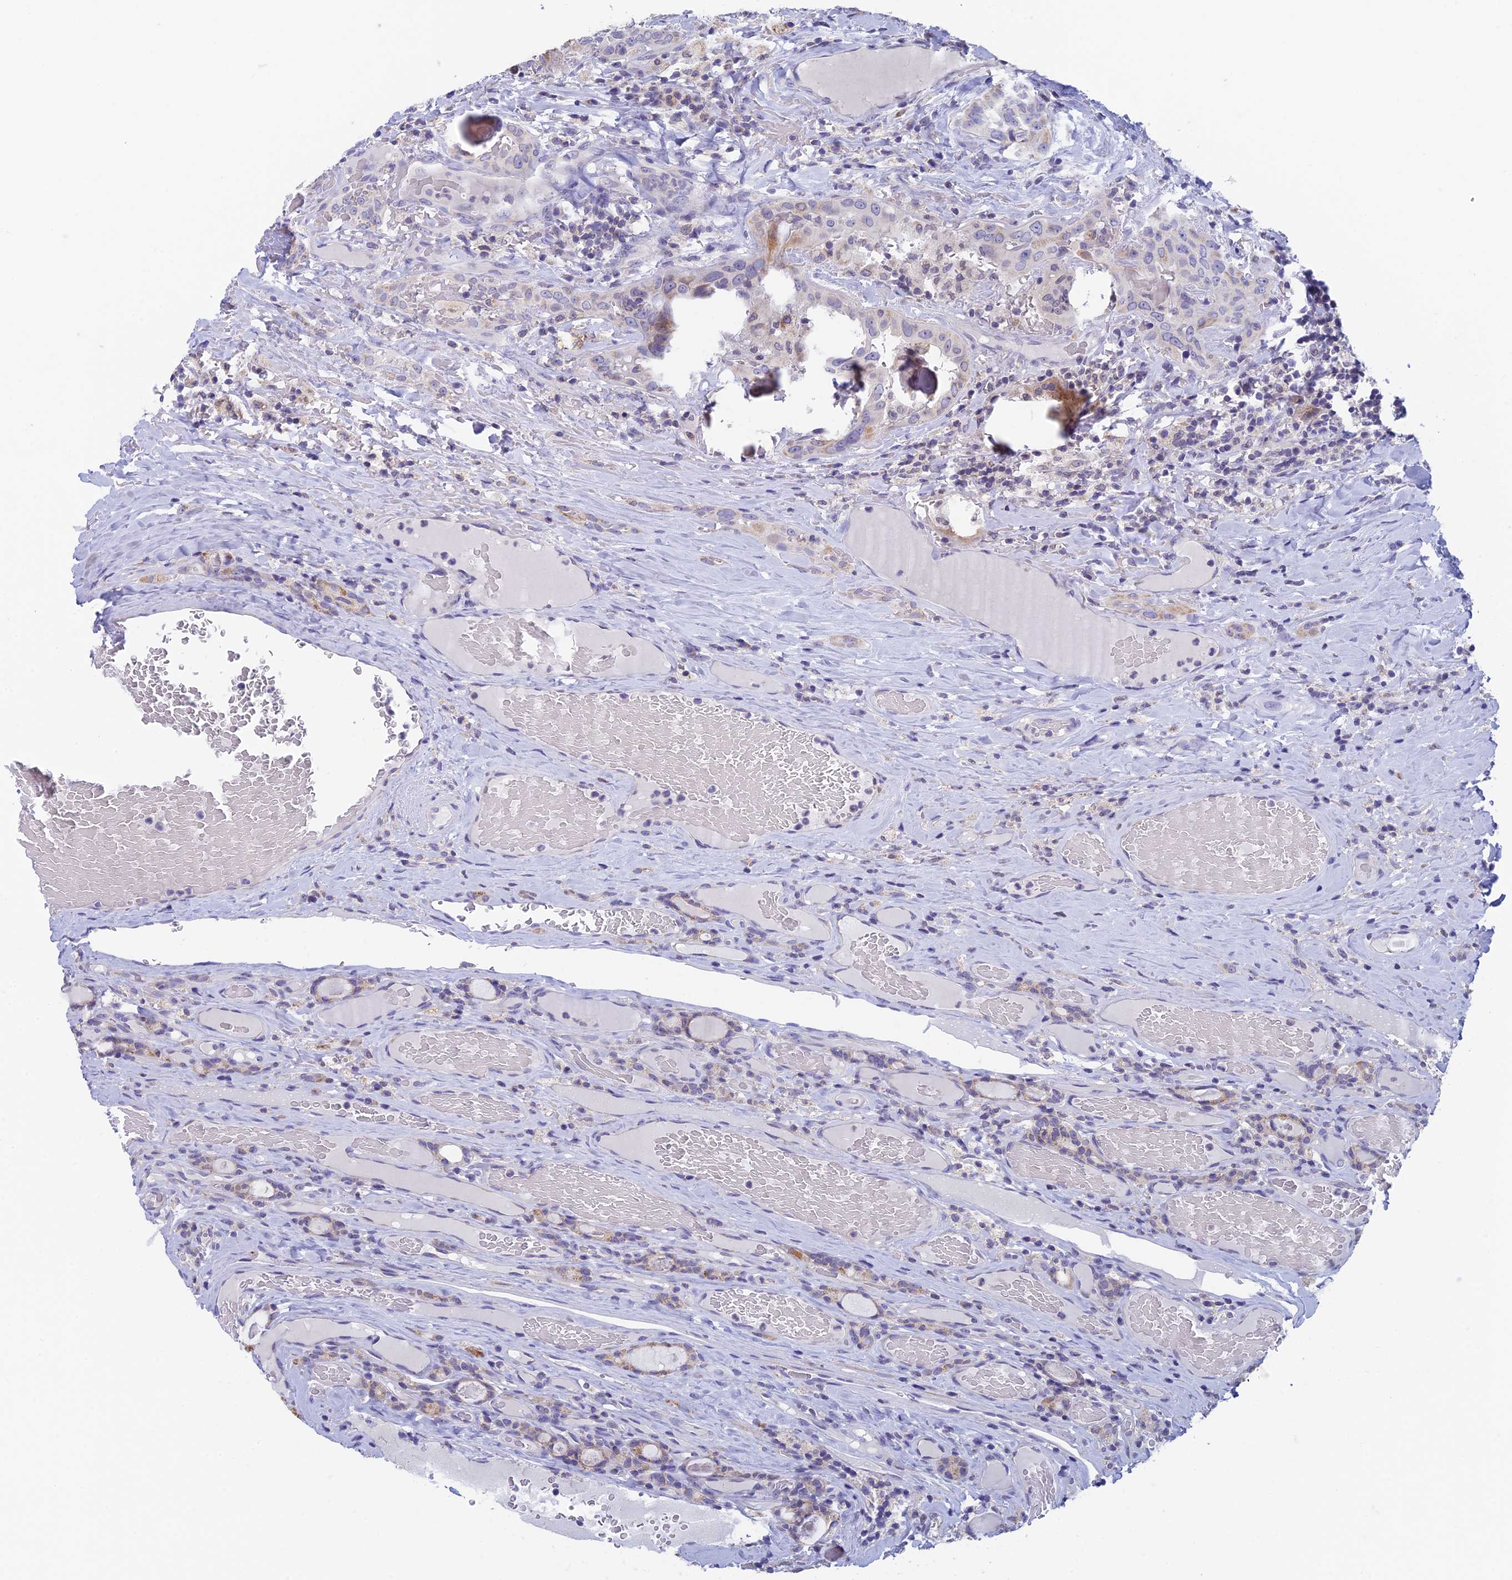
{"staining": {"intensity": "moderate", "quantity": "<25%", "location": "cytoplasmic/membranous"}, "tissue": "thyroid cancer", "cell_type": "Tumor cells", "image_type": "cancer", "snomed": [{"axis": "morphology", "description": "Papillary adenocarcinoma, NOS"}, {"axis": "topography", "description": "Thyroid gland"}], "caption": "Human thyroid papillary adenocarcinoma stained for a protein (brown) shows moderate cytoplasmic/membranous positive staining in approximately <25% of tumor cells.", "gene": "REXO5", "patient": {"sex": "female", "age": 72}}